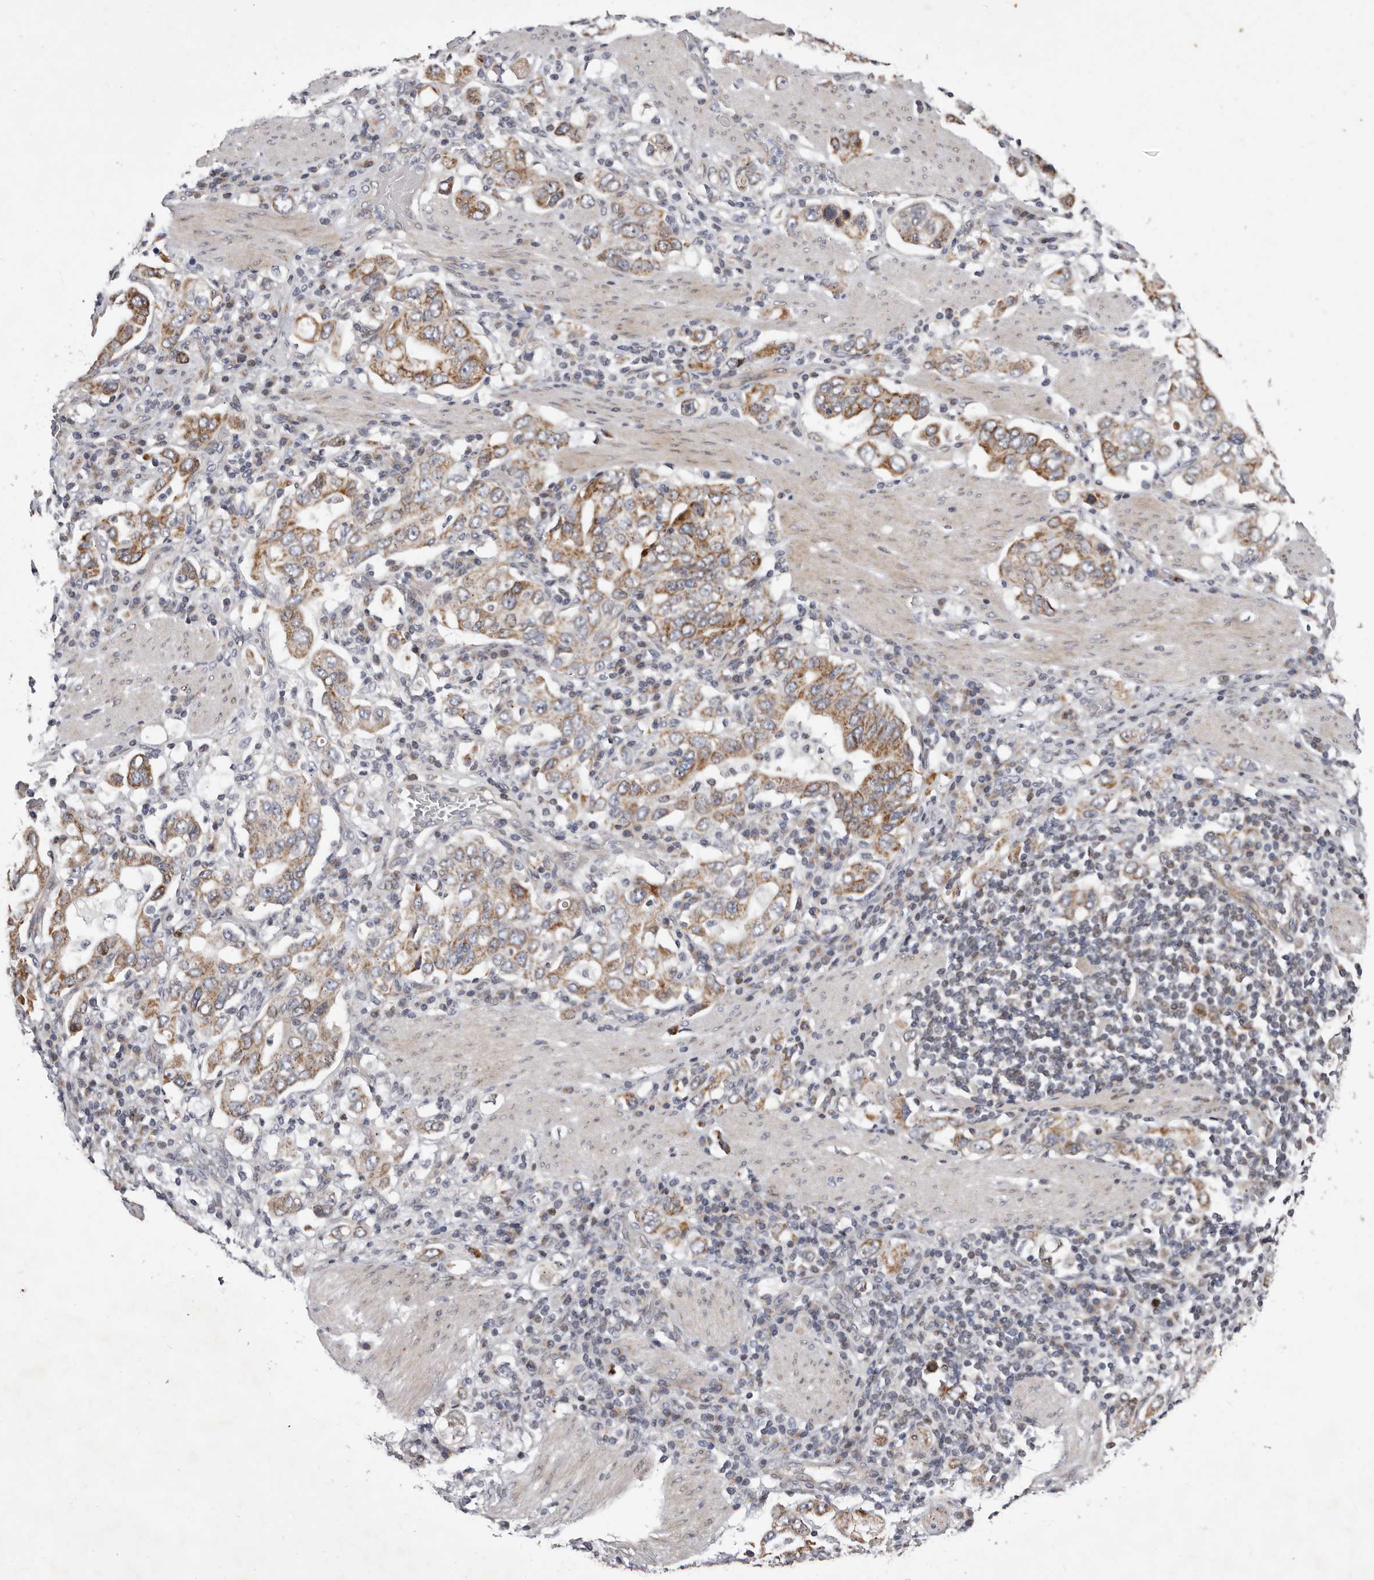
{"staining": {"intensity": "moderate", "quantity": ">75%", "location": "cytoplasmic/membranous"}, "tissue": "stomach cancer", "cell_type": "Tumor cells", "image_type": "cancer", "snomed": [{"axis": "morphology", "description": "Adenocarcinoma, NOS"}, {"axis": "topography", "description": "Stomach, upper"}], "caption": "Protein expression by immunohistochemistry demonstrates moderate cytoplasmic/membranous positivity in approximately >75% of tumor cells in stomach cancer (adenocarcinoma). (DAB = brown stain, brightfield microscopy at high magnification).", "gene": "TIMM17B", "patient": {"sex": "male", "age": 62}}